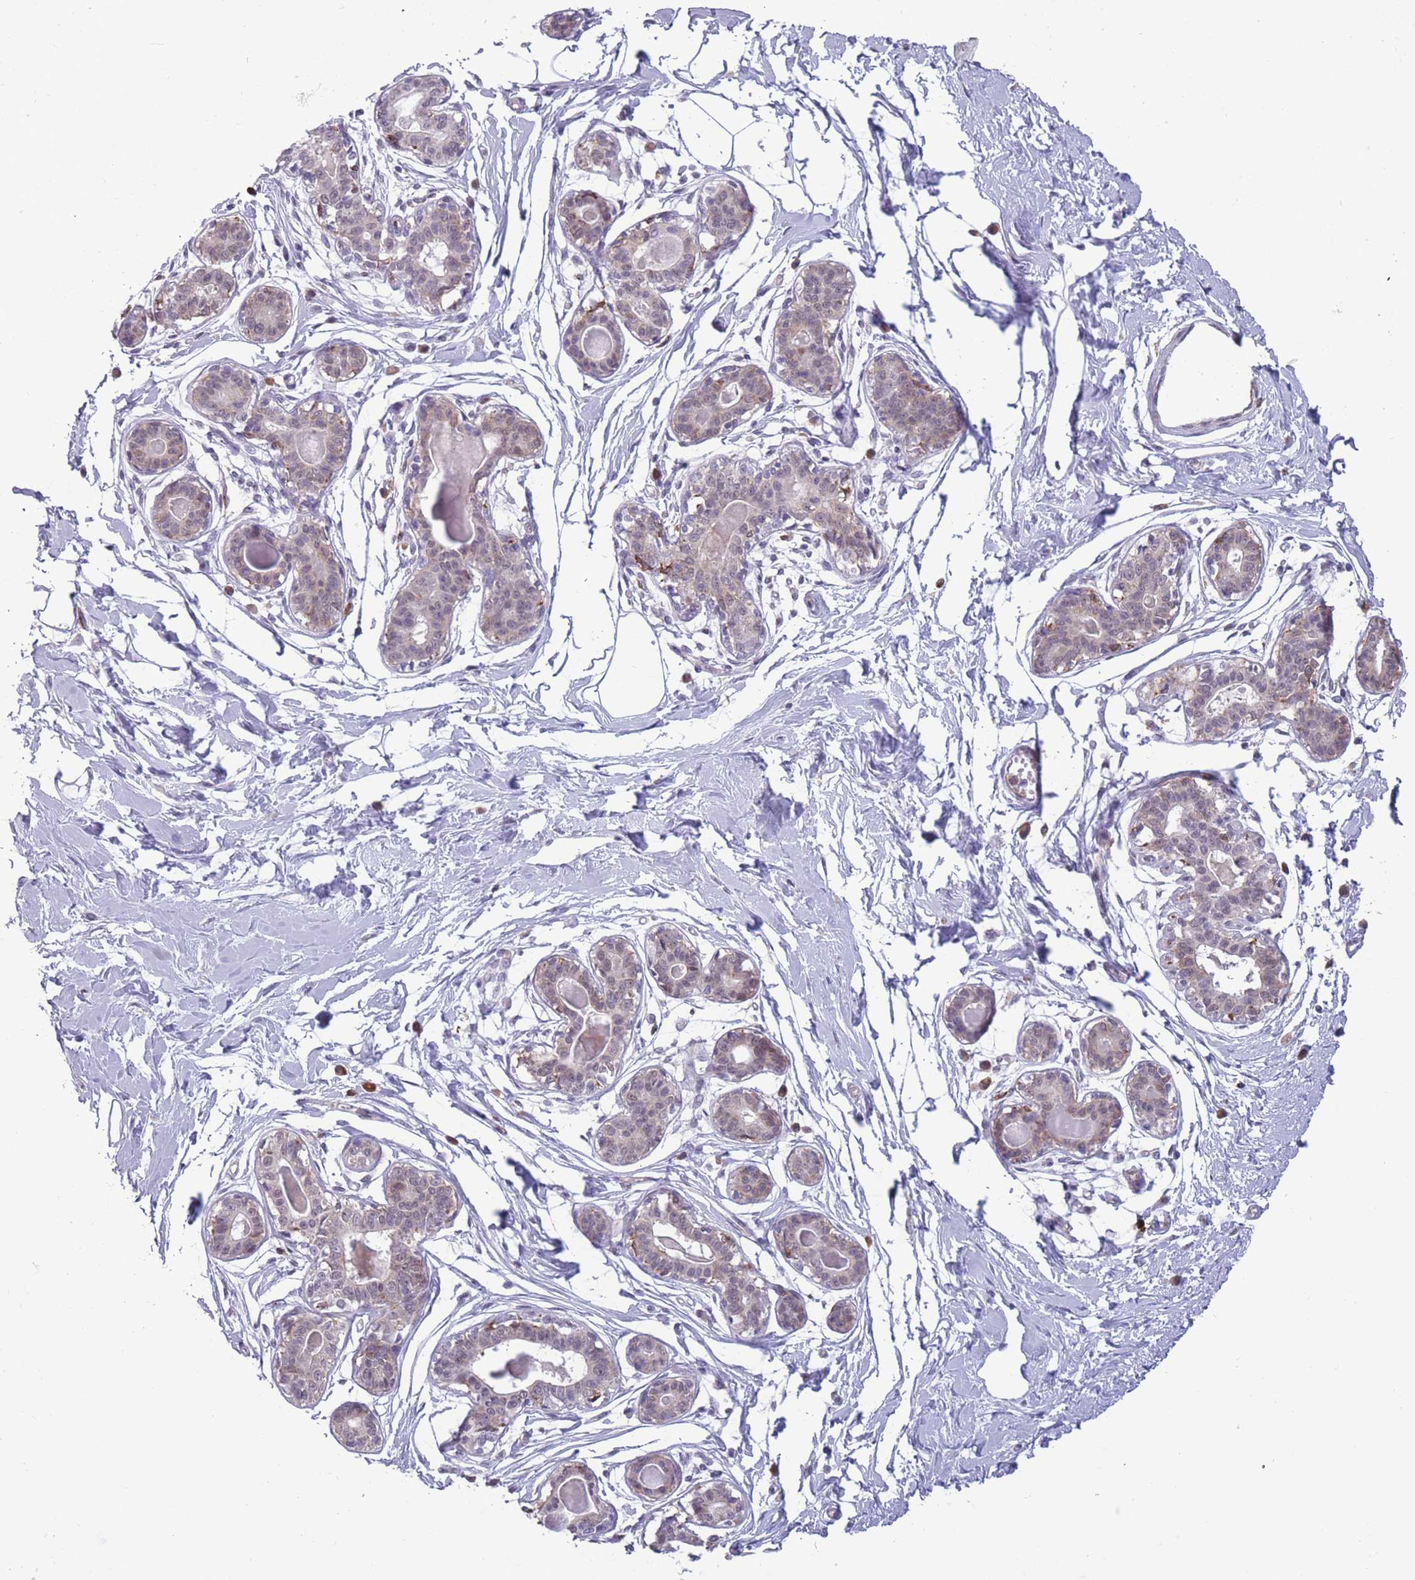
{"staining": {"intensity": "negative", "quantity": "none", "location": "none"}, "tissue": "breast", "cell_type": "Adipocytes", "image_type": "normal", "snomed": [{"axis": "morphology", "description": "Normal tissue, NOS"}, {"axis": "topography", "description": "Breast"}], "caption": "IHC photomicrograph of normal breast: human breast stained with DAB (3,3'-diaminobenzidine) displays no significant protein staining in adipocytes.", "gene": "TMEM121", "patient": {"sex": "female", "age": 45}}